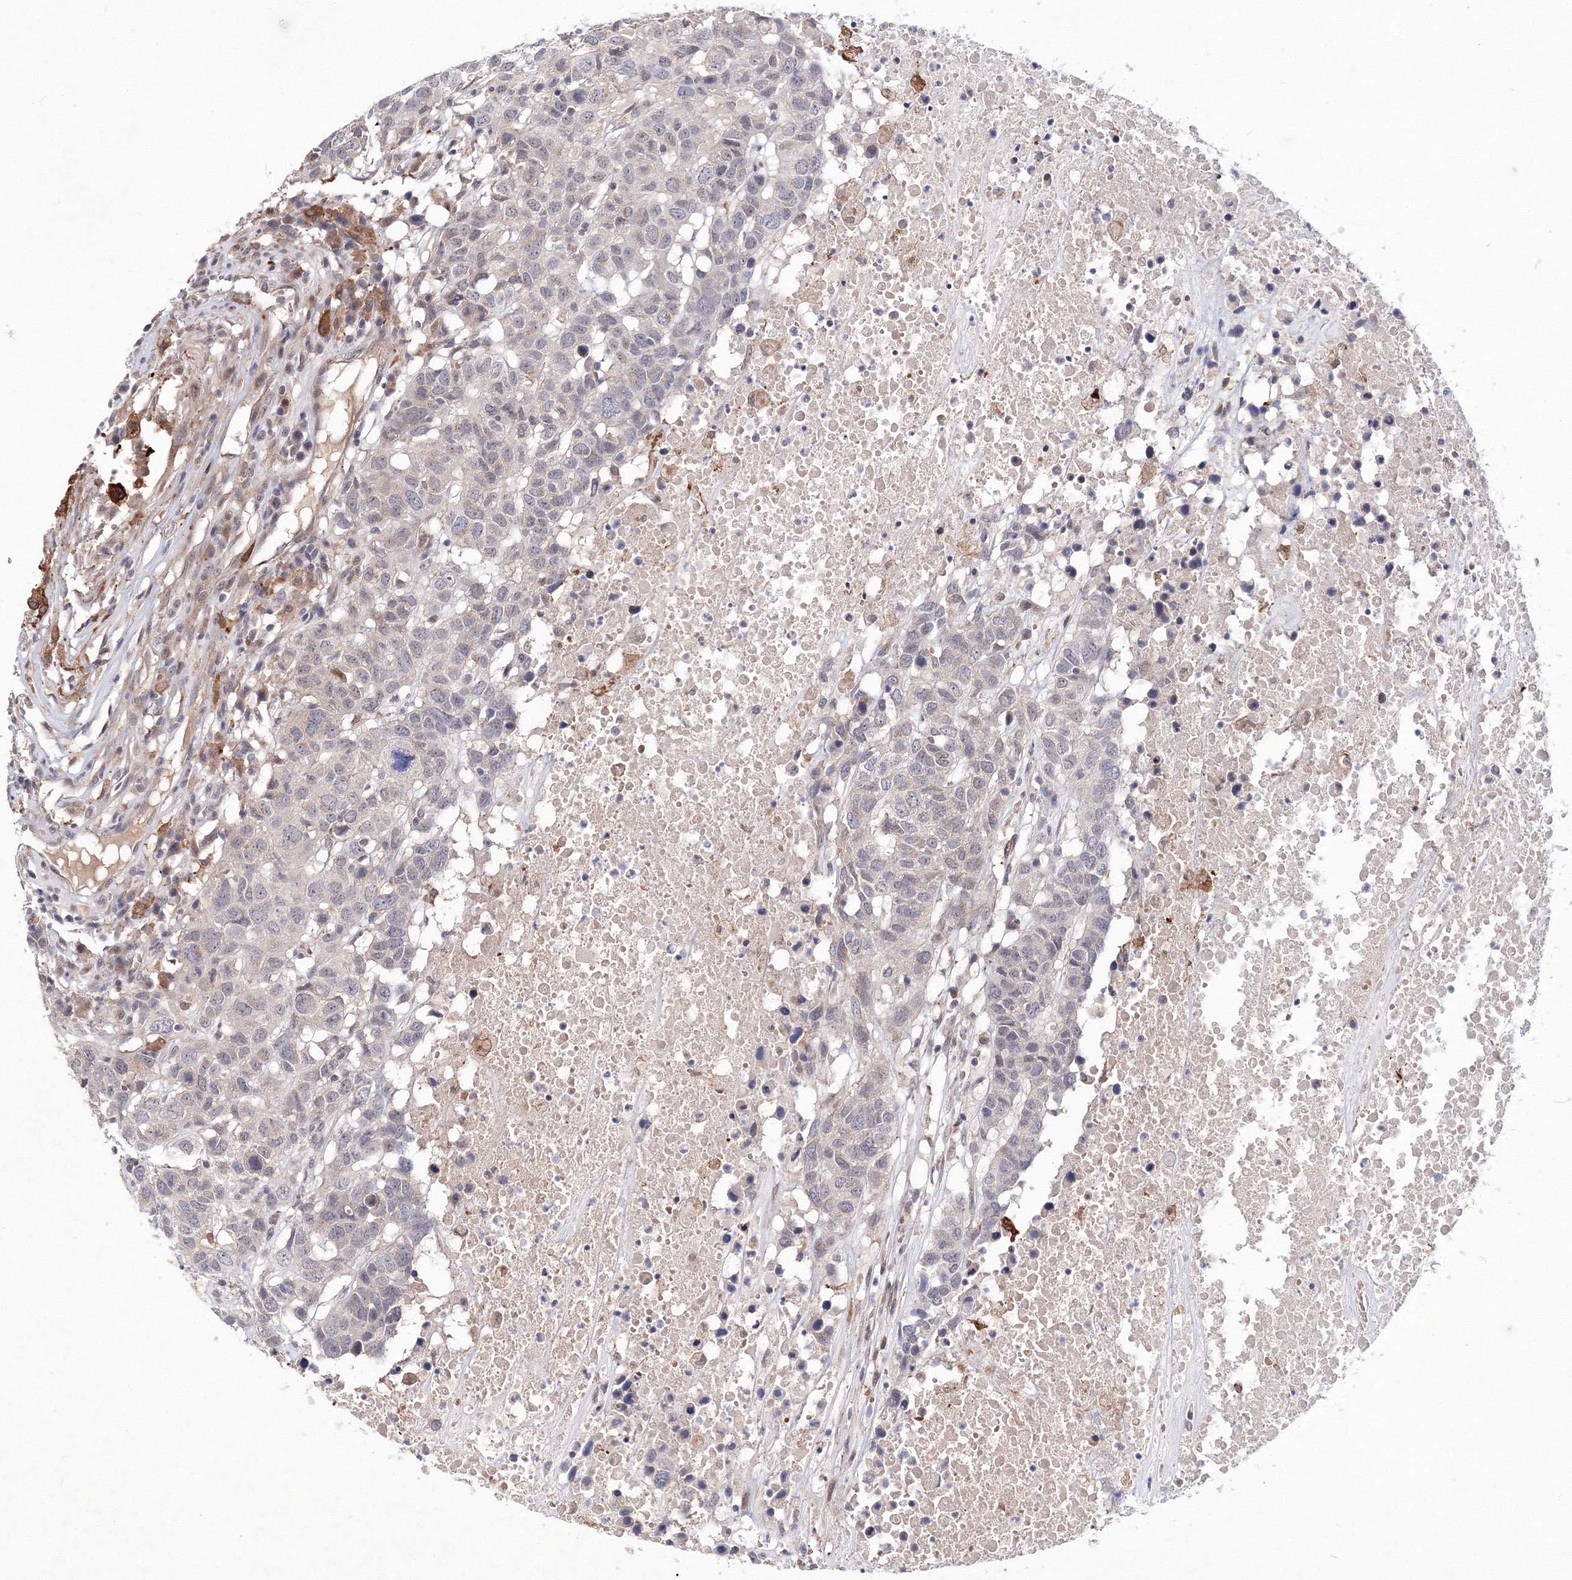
{"staining": {"intensity": "negative", "quantity": "none", "location": "none"}, "tissue": "head and neck cancer", "cell_type": "Tumor cells", "image_type": "cancer", "snomed": [{"axis": "morphology", "description": "Squamous cell carcinoma, NOS"}, {"axis": "topography", "description": "Head-Neck"}], "caption": "DAB (3,3'-diaminobenzidine) immunohistochemical staining of human head and neck cancer demonstrates no significant expression in tumor cells.", "gene": "C11orf52", "patient": {"sex": "male", "age": 66}}